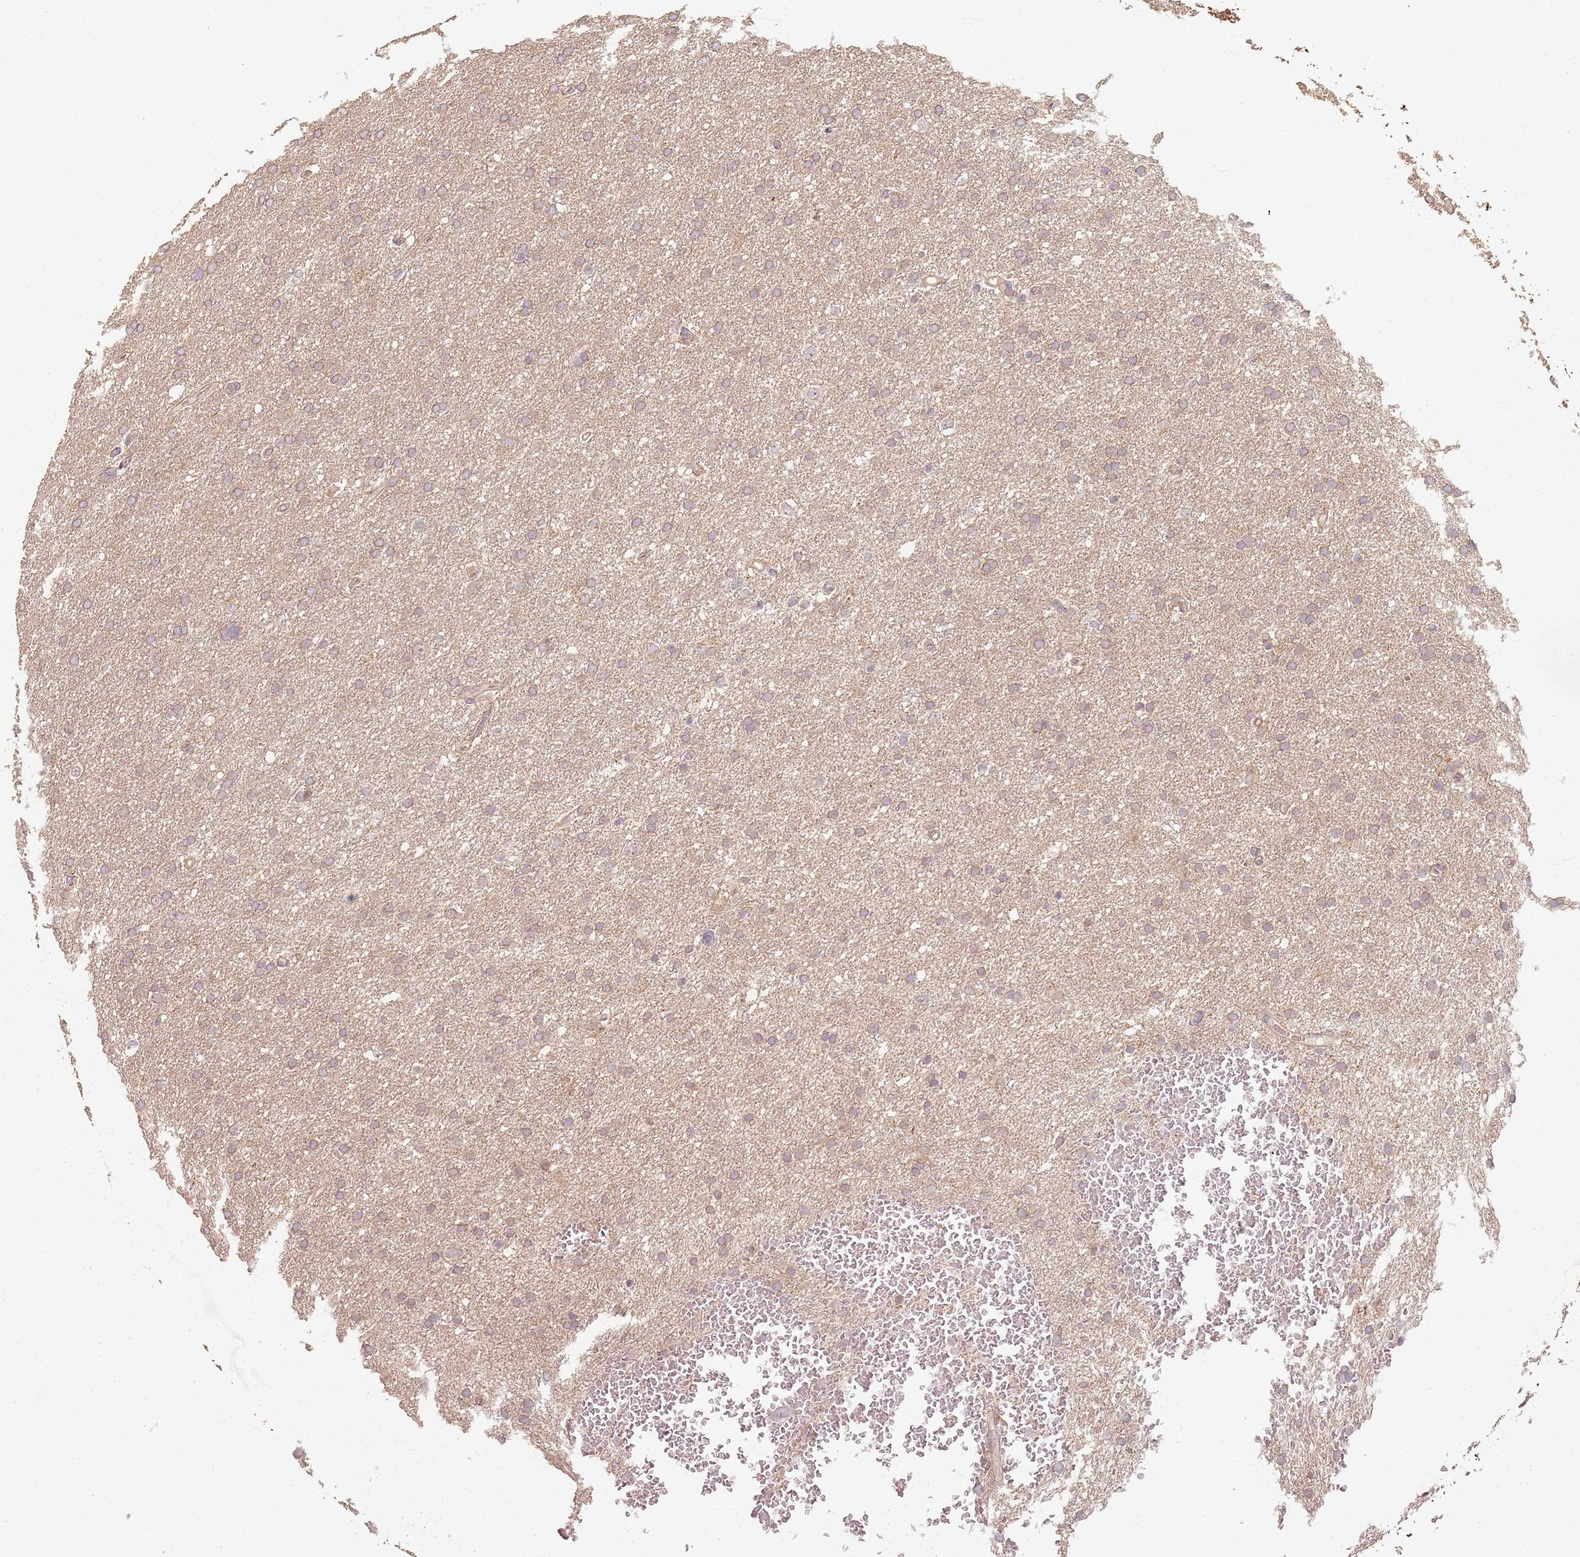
{"staining": {"intensity": "weak", "quantity": ">75%", "location": "cytoplasmic/membranous"}, "tissue": "glioma", "cell_type": "Tumor cells", "image_type": "cancer", "snomed": [{"axis": "morphology", "description": "Glioma, malignant, High grade"}, {"axis": "topography", "description": "Cerebral cortex"}], "caption": "This is a micrograph of IHC staining of high-grade glioma (malignant), which shows weak staining in the cytoplasmic/membranous of tumor cells.", "gene": "CCDC168", "patient": {"sex": "female", "age": 36}}